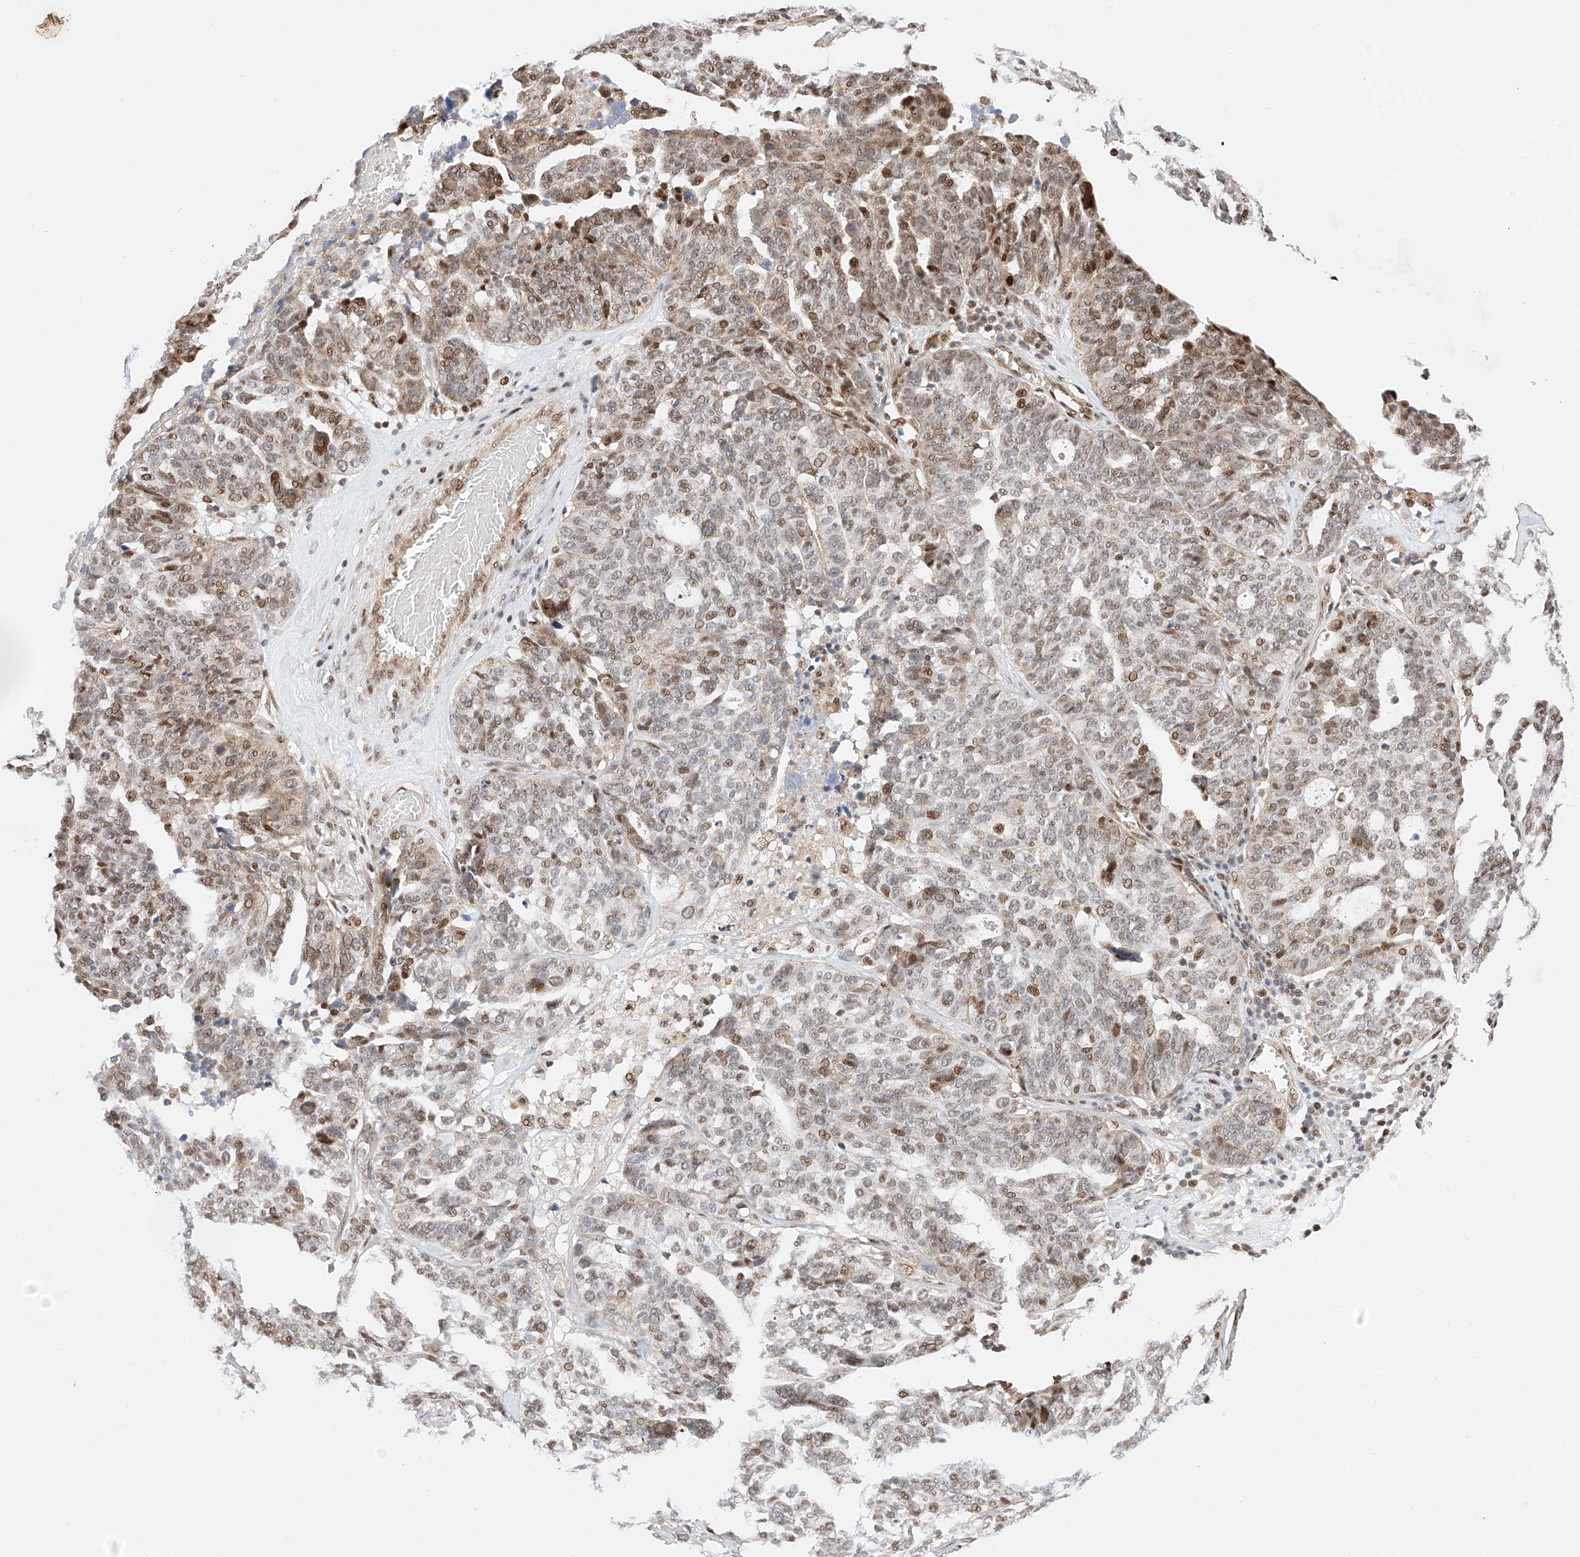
{"staining": {"intensity": "moderate", "quantity": "25%-75%", "location": "nuclear"}, "tissue": "ovarian cancer", "cell_type": "Tumor cells", "image_type": "cancer", "snomed": [{"axis": "morphology", "description": "Cystadenocarcinoma, serous, NOS"}, {"axis": "topography", "description": "Ovary"}], "caption": "Ovarian cancer (serous cystadenocarcinoma) stained for a protein reveals moderate nuclear positivity in tumor cells. (Brightfield microscopy of DAB IHC at high magnification).", "gene": "HDAC9", "patient": {"sex": "female", "age": 59}}